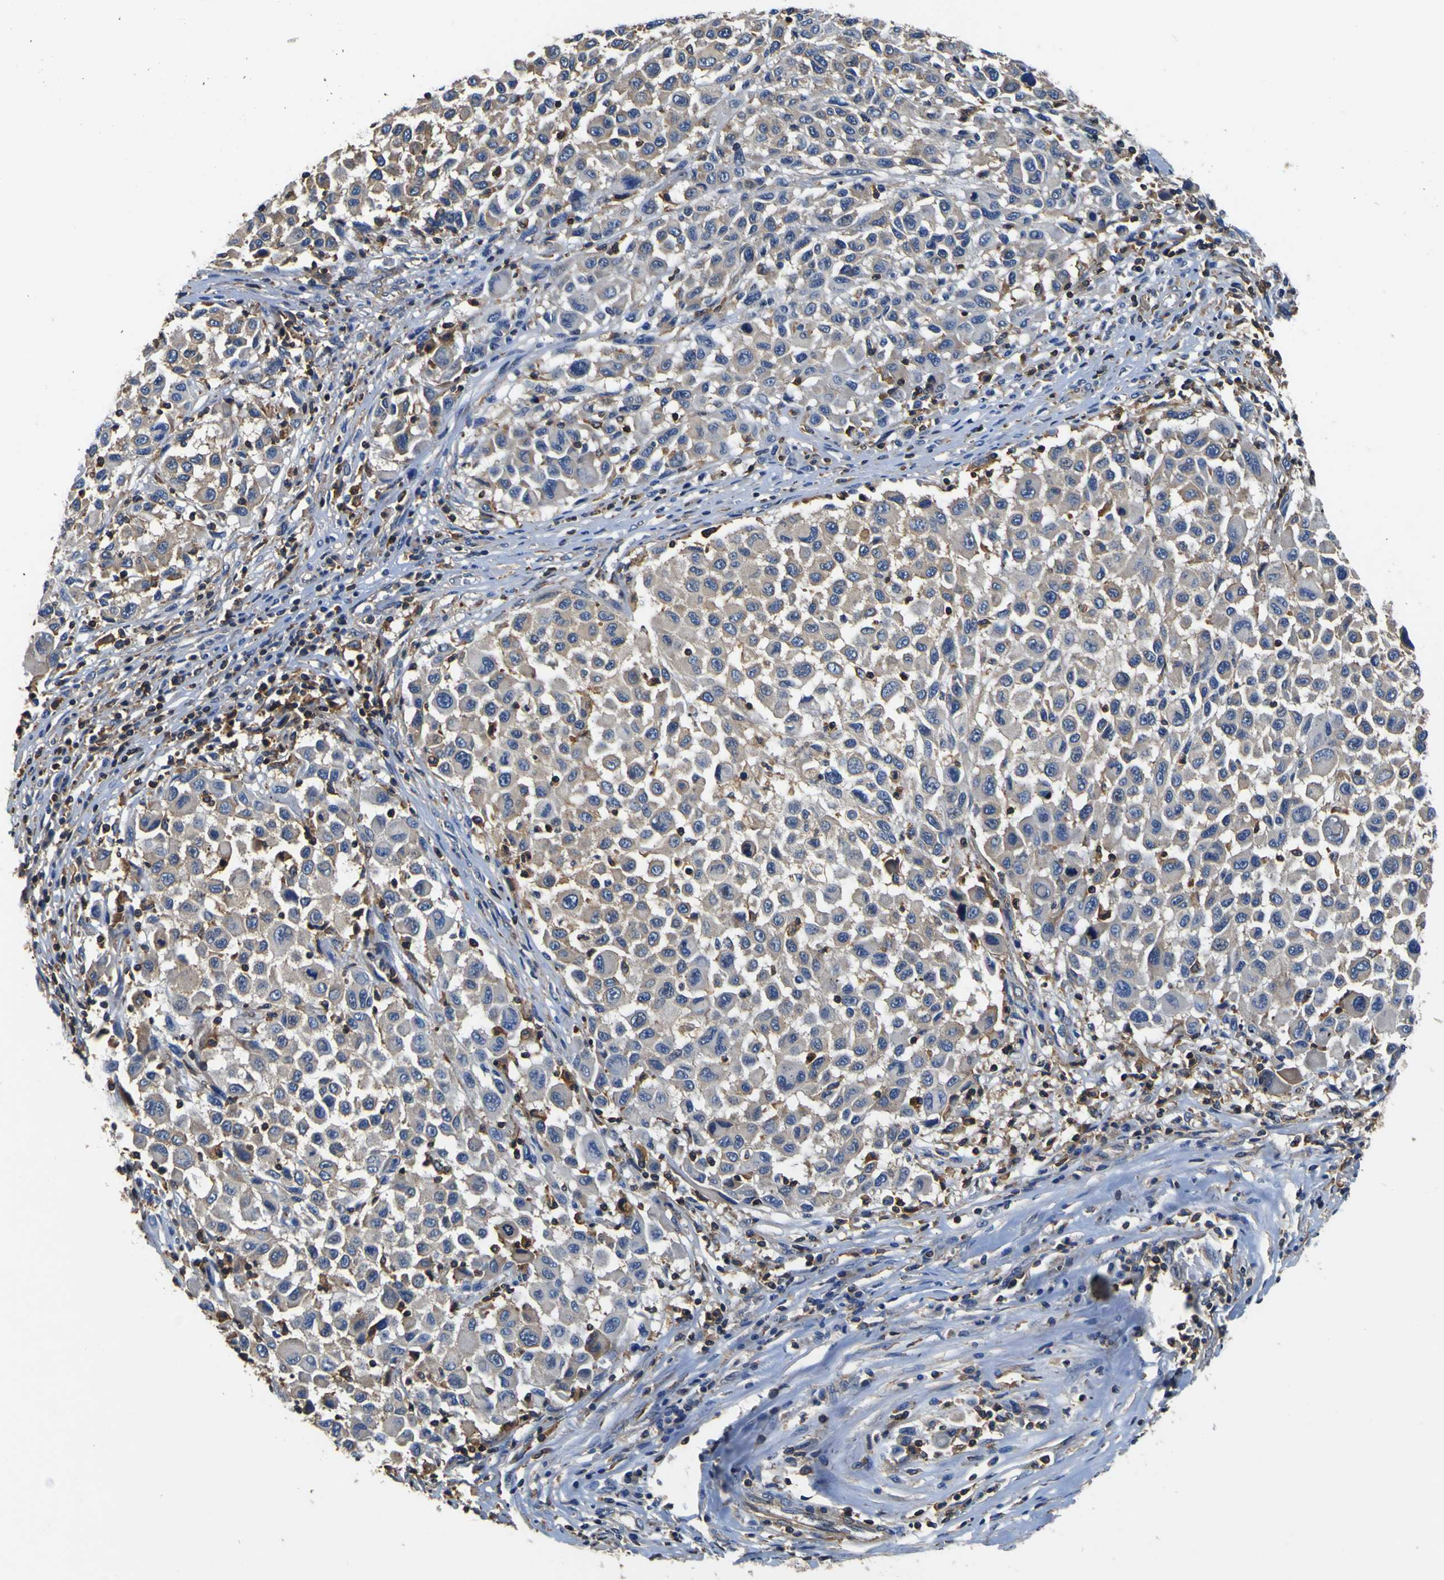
{"staining": {"intensity": "weak", "quantity": ">75%", "location": "cytoplasmic/membranous"}, "tissue": "melanoma", "cell_type": "Tumor cells", "image_type": "cancer", "snomed": [{"axis": "morphology", "description": "Malignant melanoma, Metastatic site"}, {"axis": "topography", "description": "Lymph node"}], "caption": "Melanoma stained for a protein (brown) shows weak cytoplasmic/membranous positive positivity in about >75% of tumor cells.", "gene": "CNR2", "patient": {"sex": "male", "age": 61}}